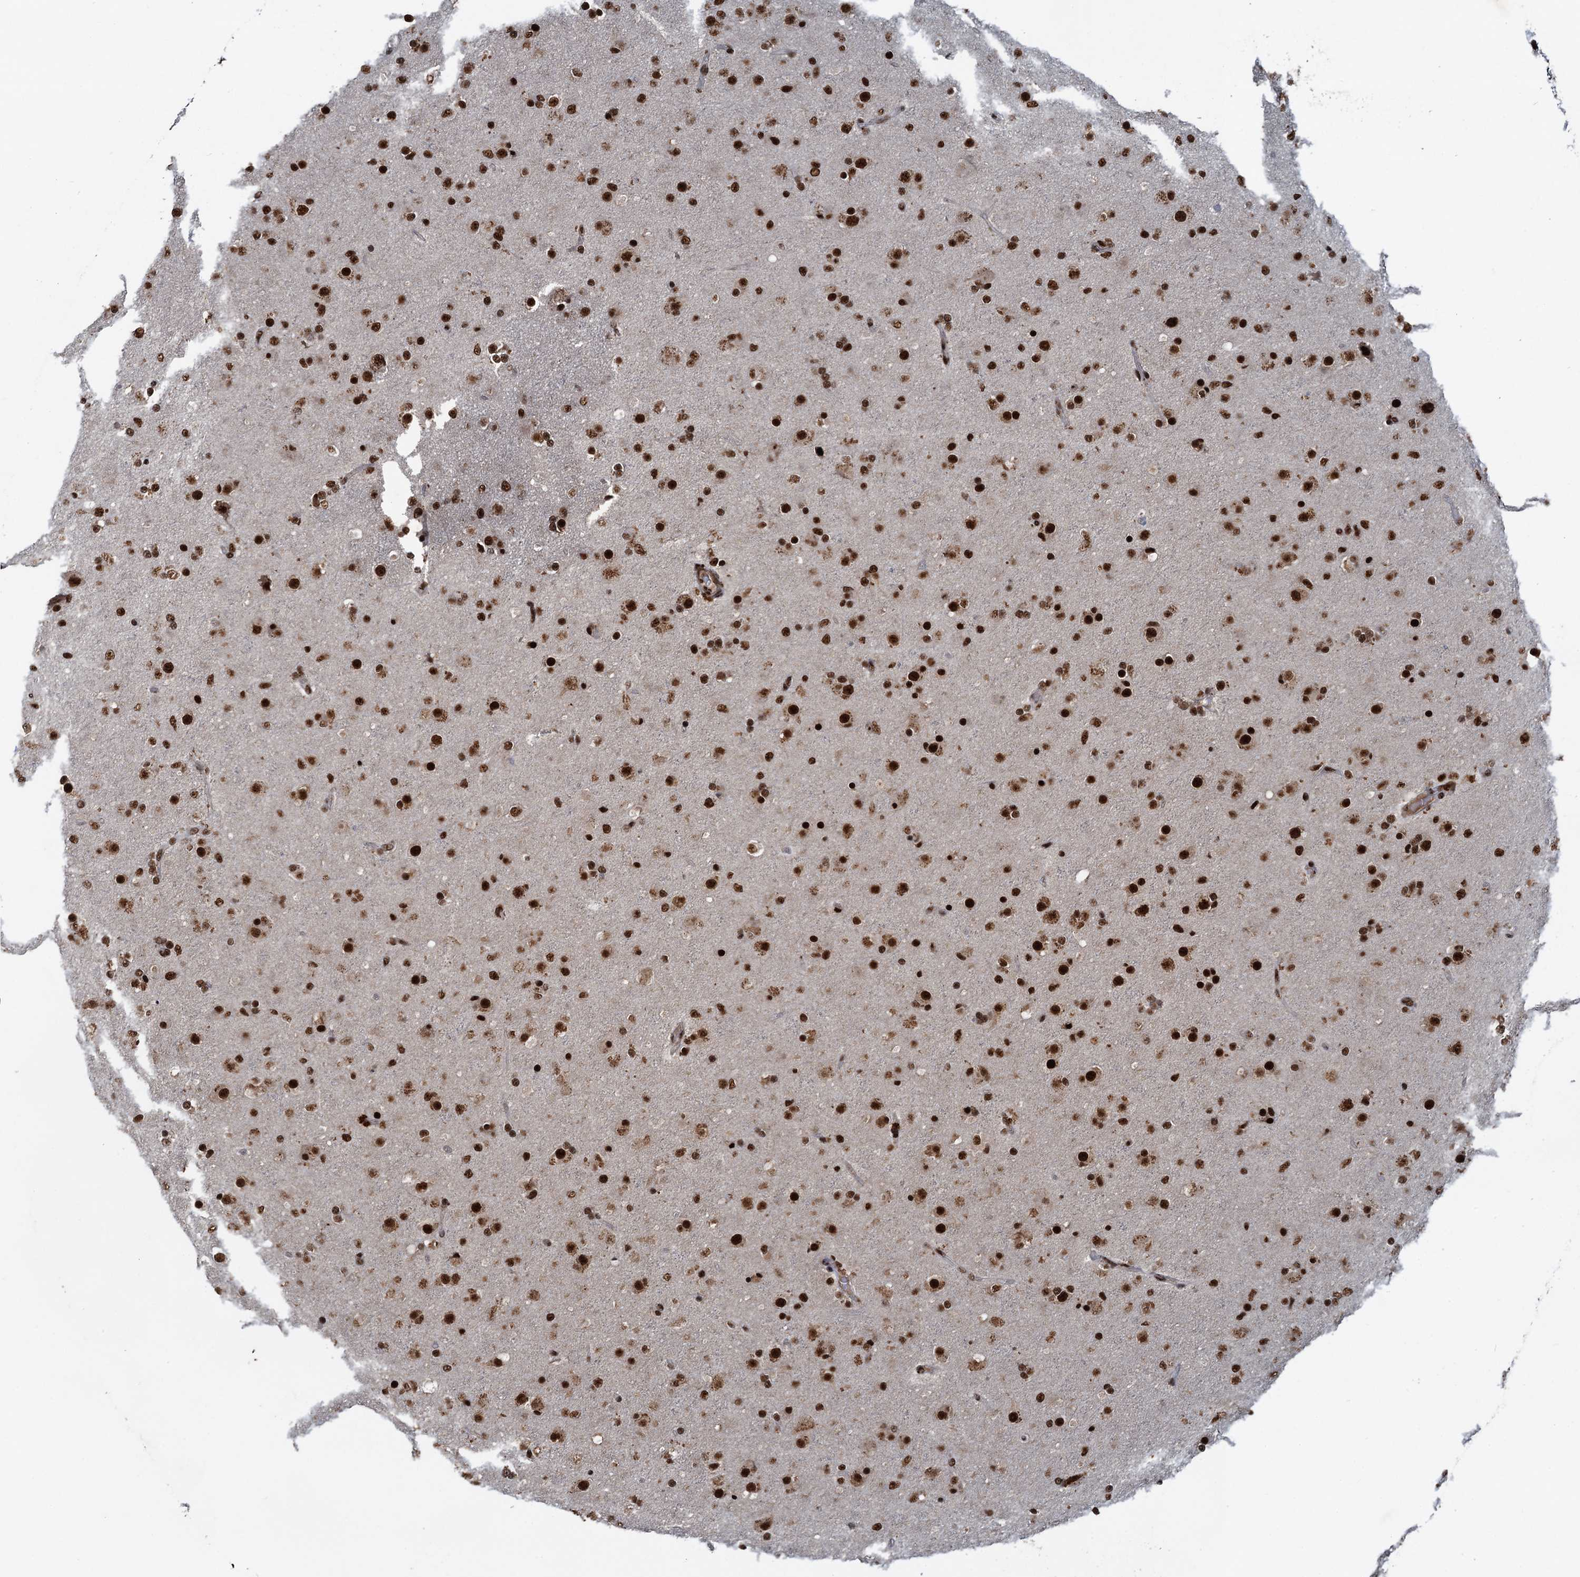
{"staining": {"intensity": "strong", "quantity": ">75%", "location": "nuclear"}, "tissue": "glioma", "cell_type": "Tumor cells", "image_type": "cancer", "snomed": [{"axis": "morphology", "description": "Glioma, malignant, Low grade"}, {"axis": "topography", "description": "Brain"}], "caption": "There is high levels of strong nuclear positivity in tumor cells of malignant glioma (low-grade), as demonstrated by immunohistochemical staining (brown color).", "gene": "ZC3H18", "patient": {"sex": "male", "age": 65}}